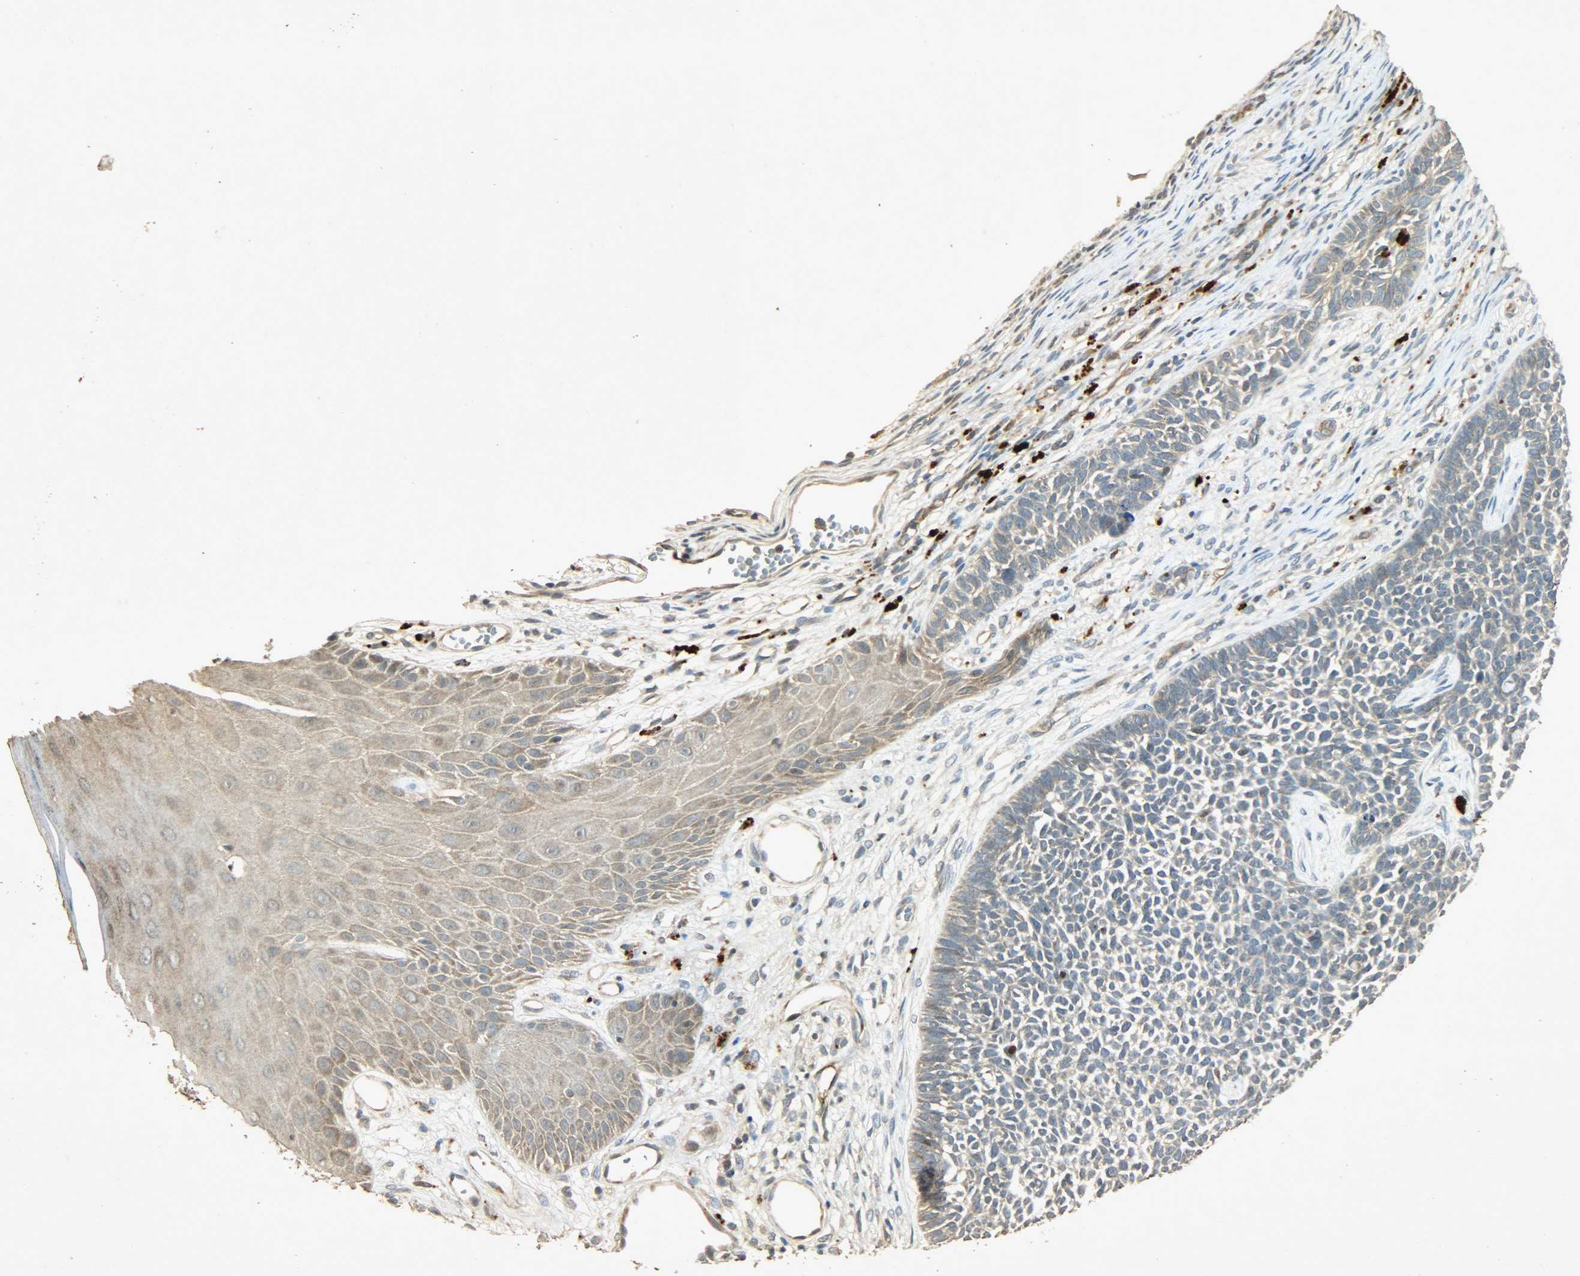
{"staining": {"intensity": "weak", "quantity": ">75%", "location": "cytoplasmic/membranous"}, "tissue": "skin cancer", "cell_type": "Tumor cells", "image_type": "cancer", "snomed": [{"axis": "morphology", "description": "Basal cell carcinoma"}, {"axis": "topography", "description": "Skin"}], "caption": "Human skin cancer stained for a protein (brown) shows weak cytoplasmic/membranous positive positivity in approximately >75% of tumor cells.", "gene": "ATP2B1", "patient": {"sex": "female", "age": 84}}